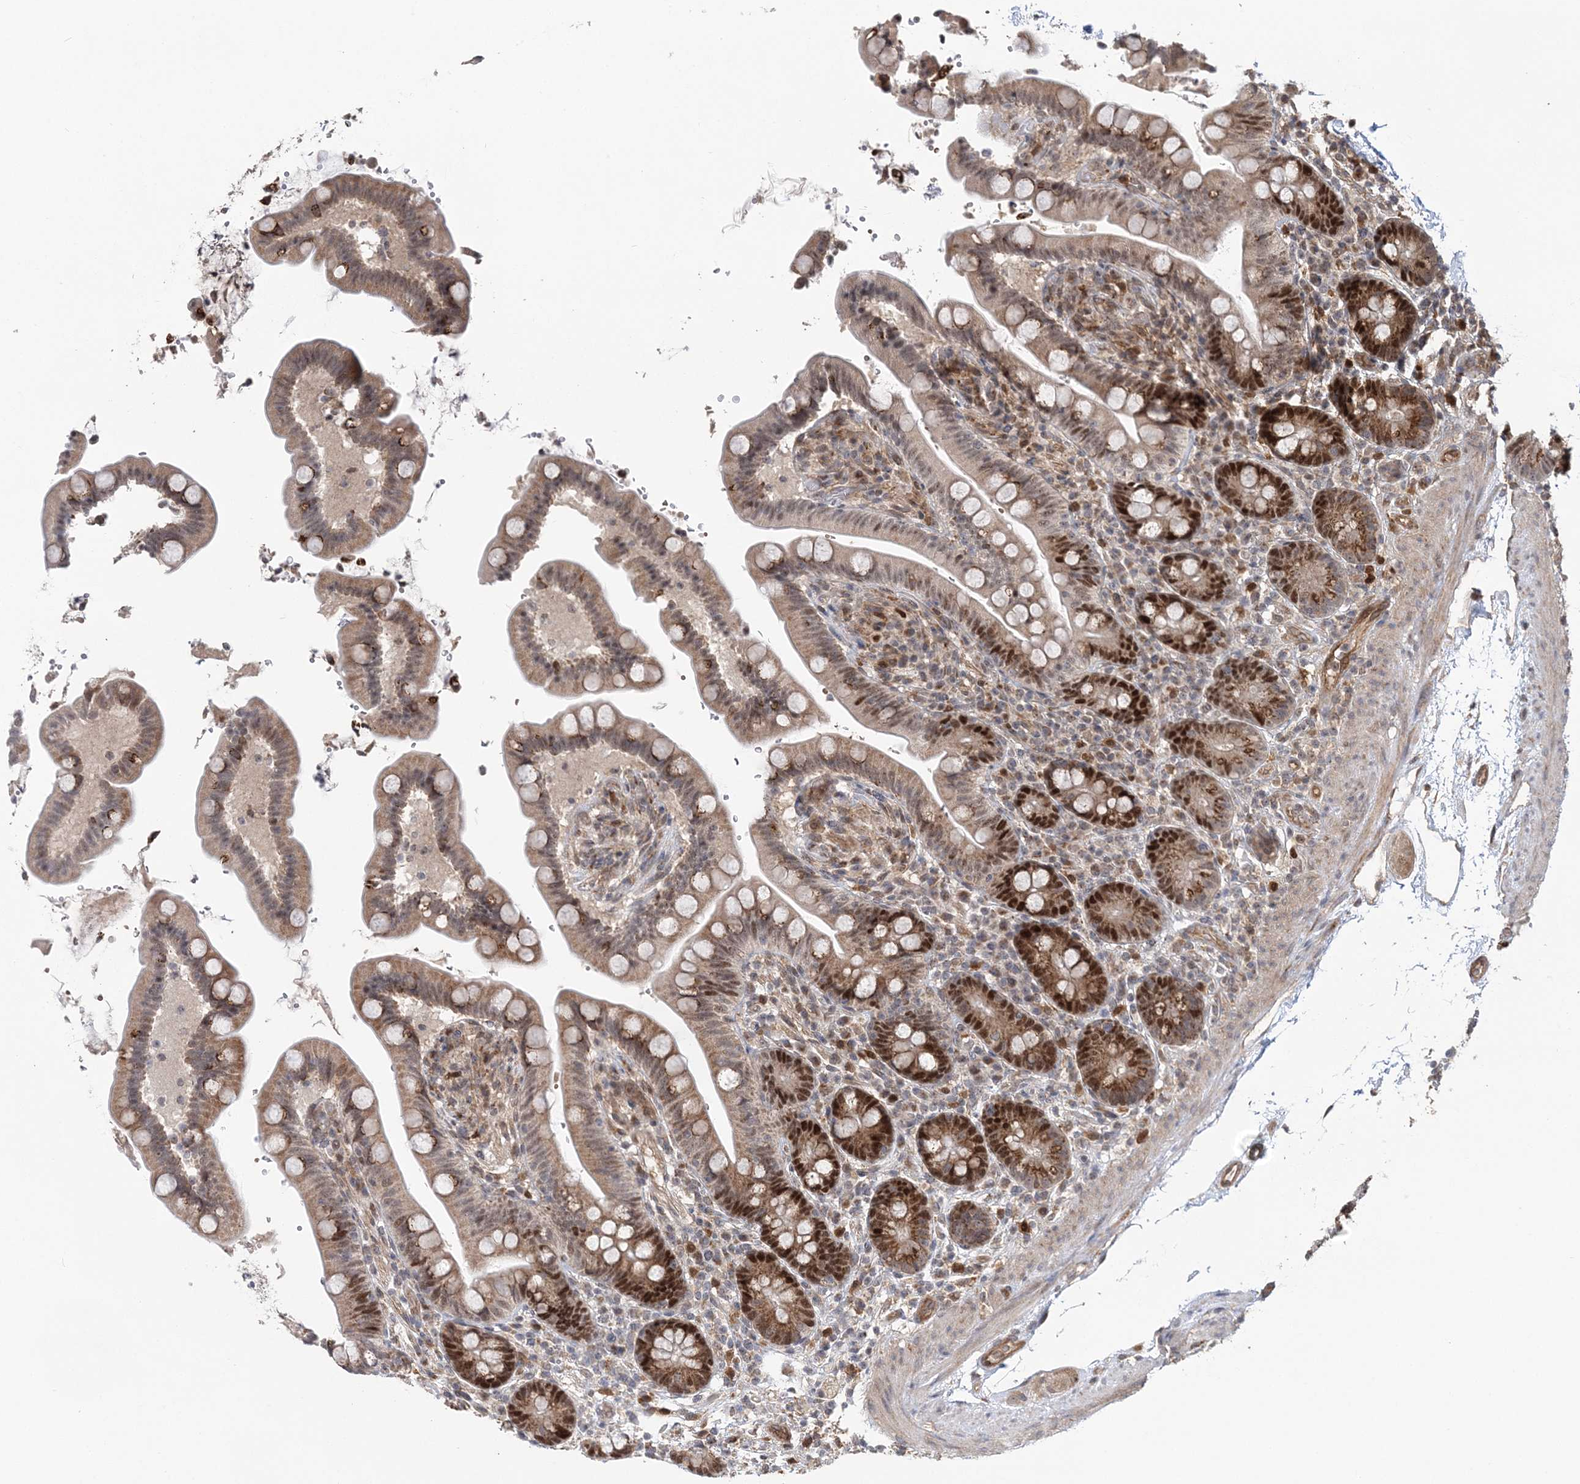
{"staining": {"intensity": "moderate", "quantity": ">75%", "location": "cytoplasmic/membranous"}, "tissue": "colon", "cell_type": "Endothelial cells", "image_type": "normal", "snomed": [{"axis": "morphology", "description": "Normal tissue, NOS"}, {"axis": "topography", "description": "Smooth muscle"}, {"axis": "topography", "description": "Colon"}], "caption": "Approximately >75% of endothelial cells in unremarkable human colon reveal moderate cytoplasmic/membranous protein expression as visualized by brown immunohistochemical staining.", "gene": "KIF4A", "patient": {"sex": "male", "age": 73}}